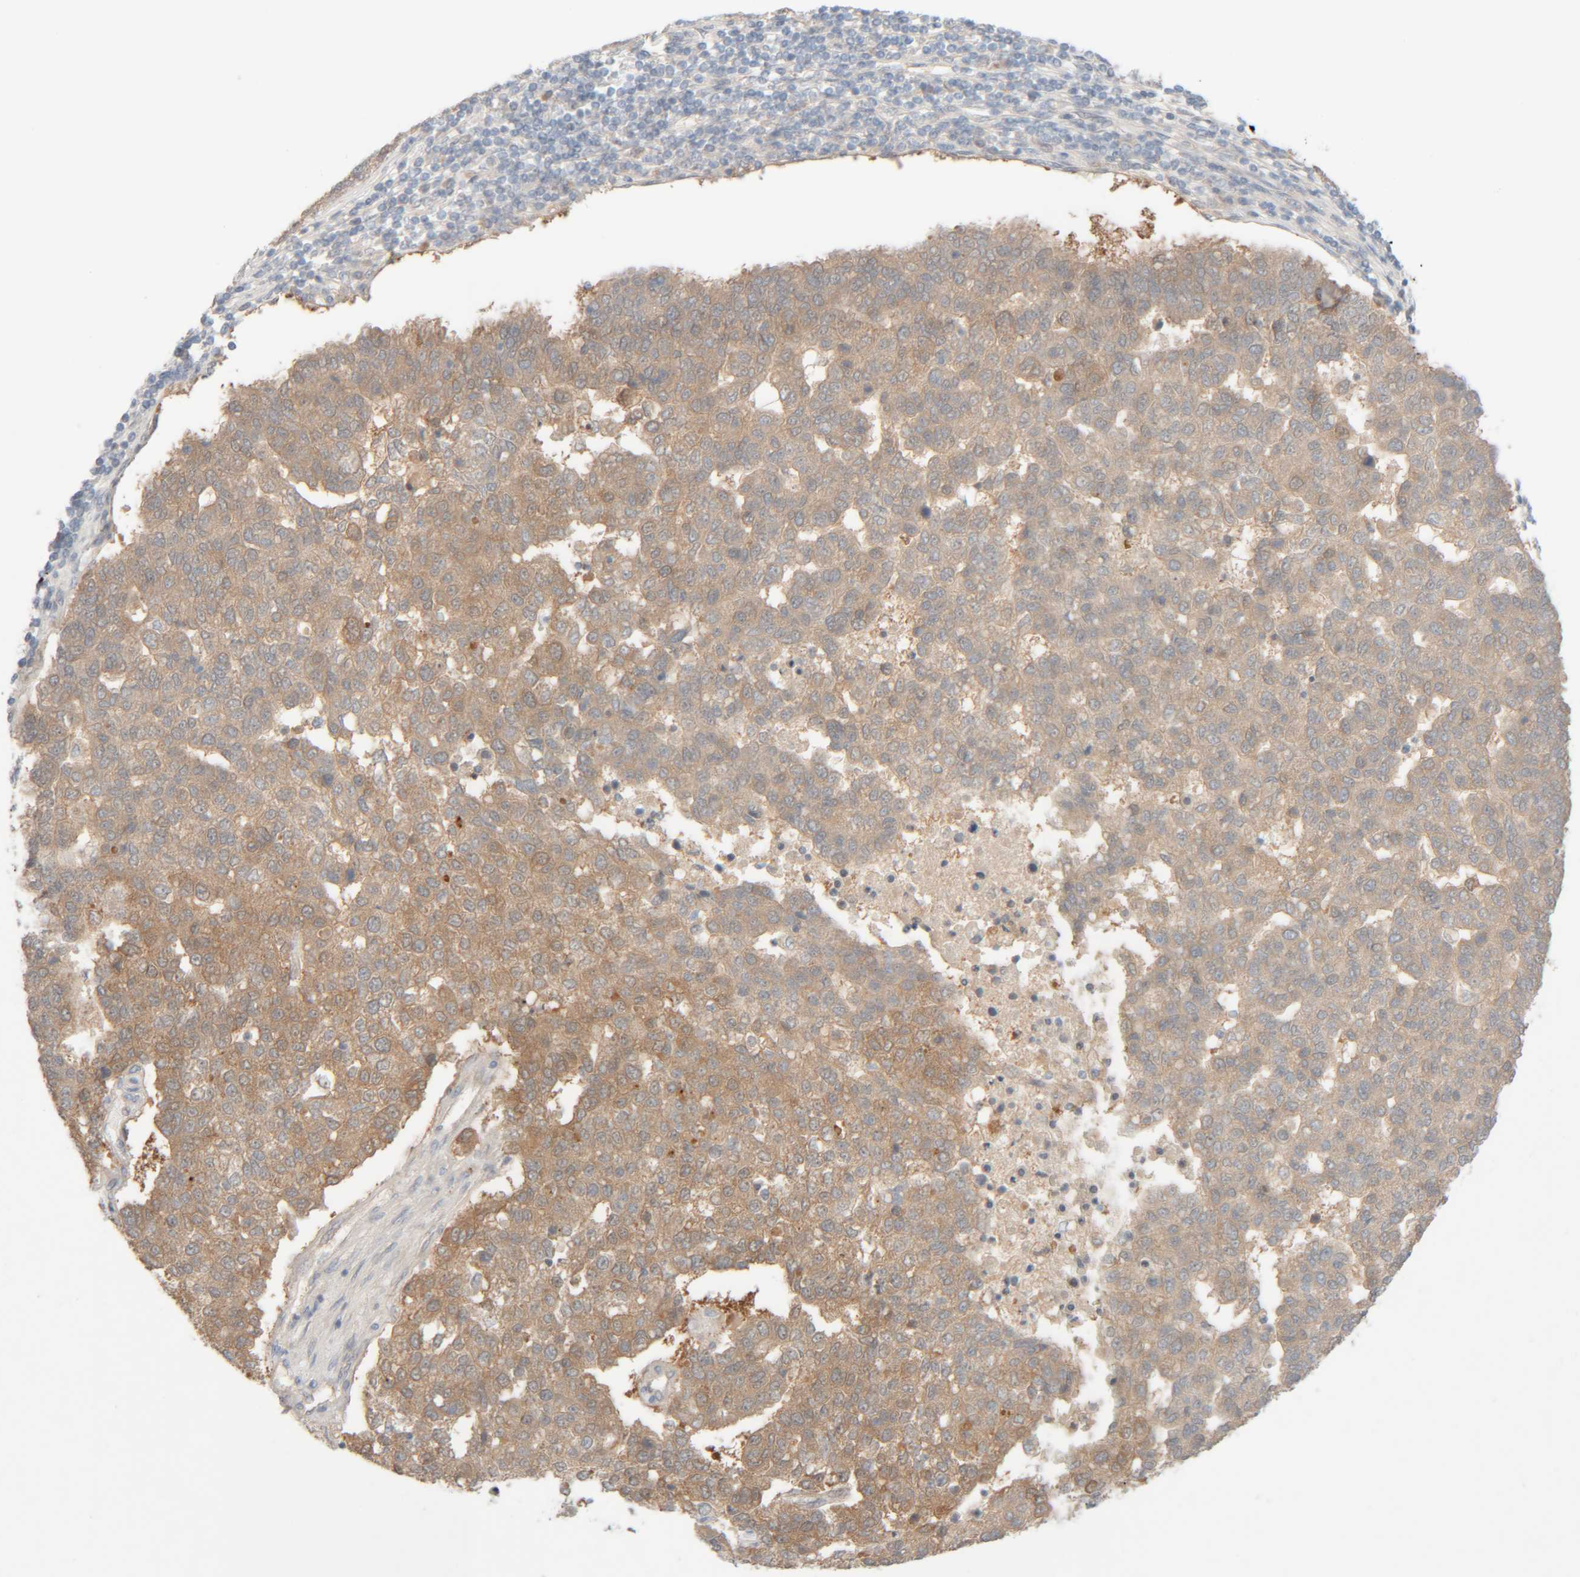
{"staining": {"intensity": "weak", "quantity": ">75%", "location": "cytoplasmic/membranous"}, "tissue": "pancreatic cancer", "cell_type": "Tumor cells", "image_type": "cancer", "snomed": [{"axis": "morphology", "description": "Adenocarcinoma, NOS"}, {"axis": "topography", "description": "Pancreas"}], "caption": "About >75% of tumor cells in human pancreatic cancer (adenocarcinoma) display weak cytoplasmic/membranous protein positivity as visualized by brown immunohistochemical staining.", "gene": "CHKA", "patient": {"sex": "female", "age": 61}}